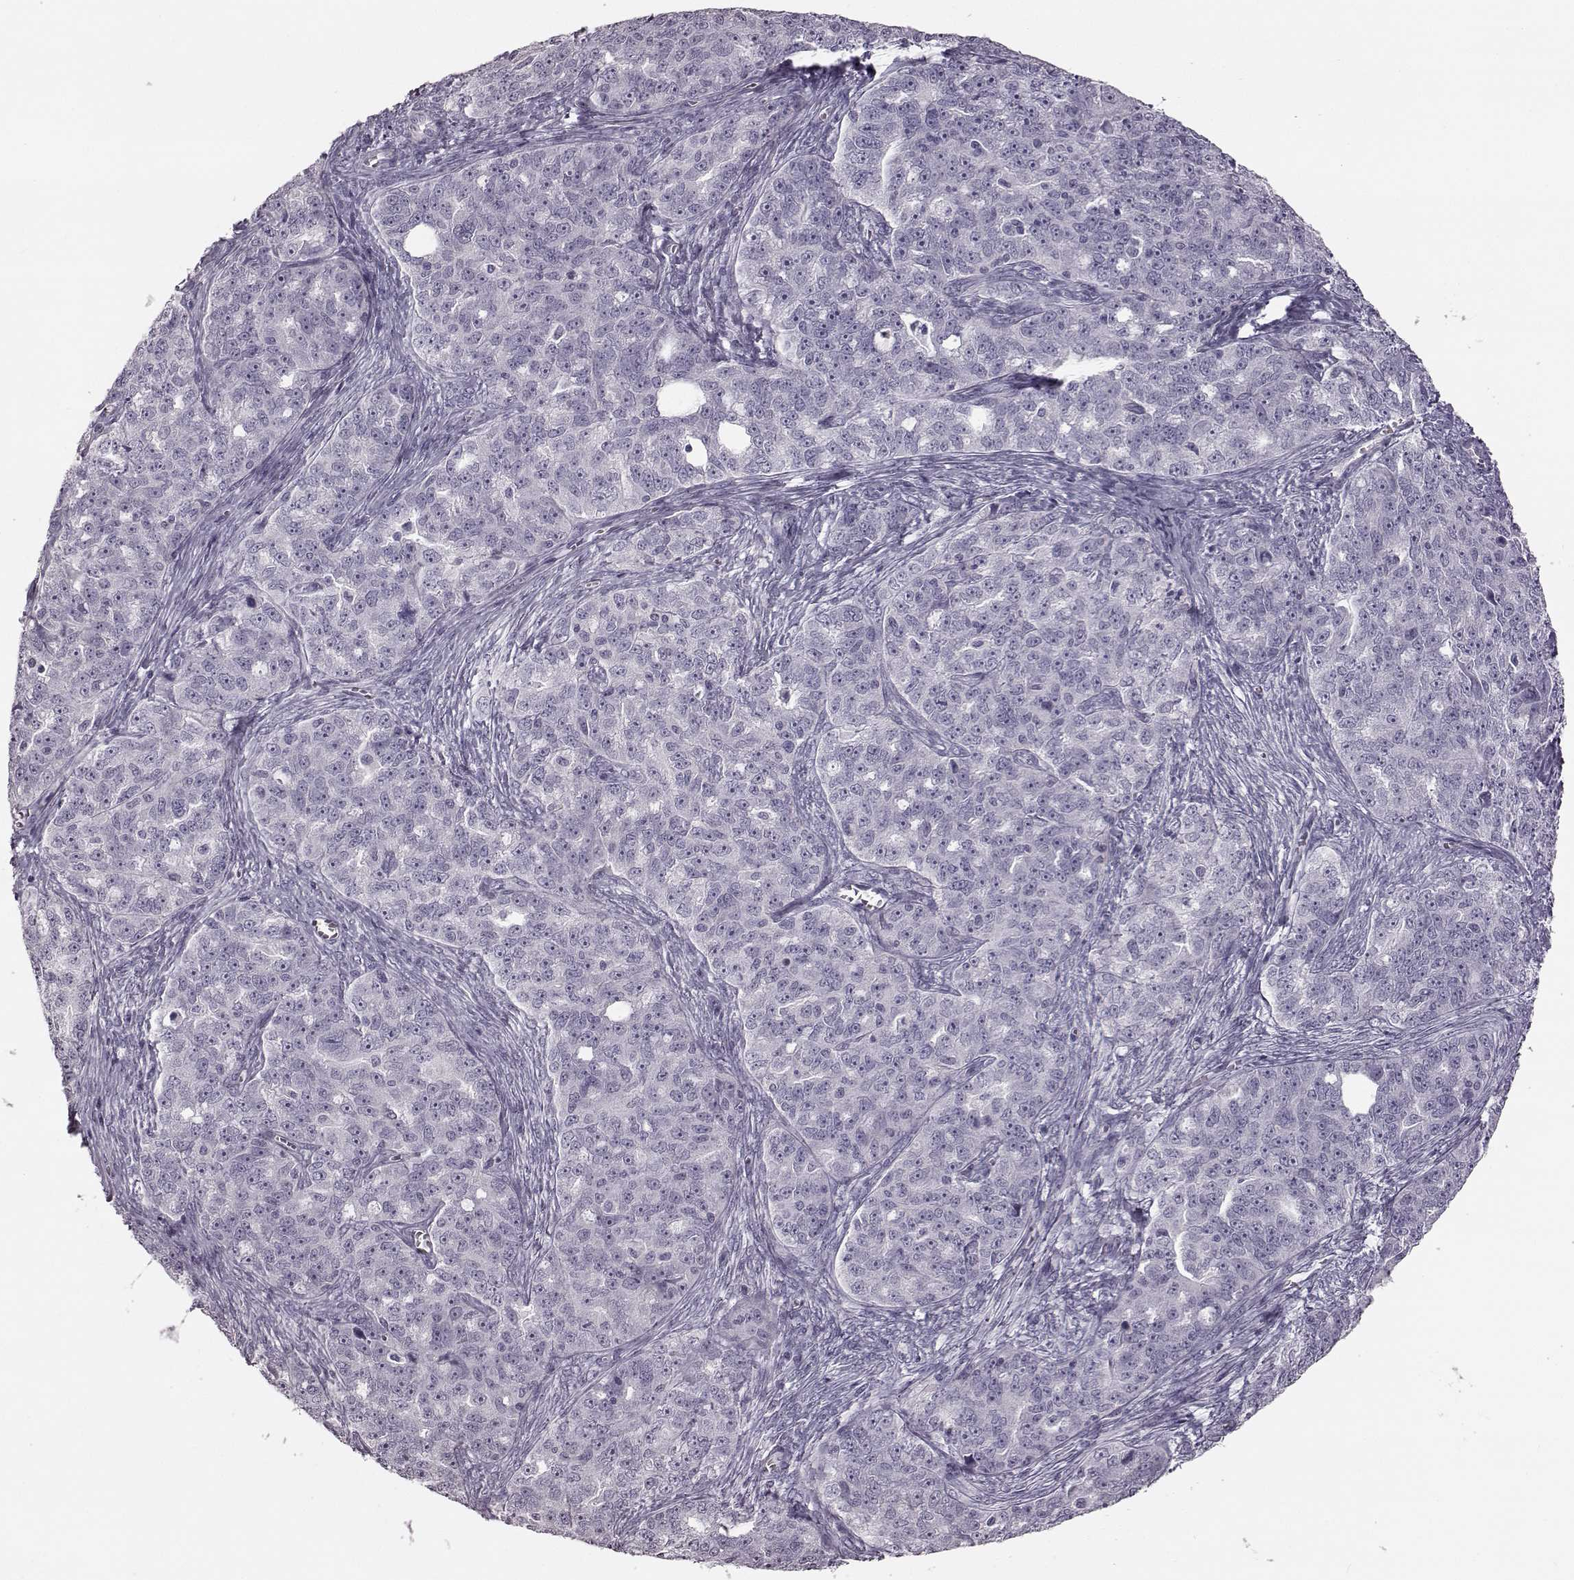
{"staining": {"intensity": "negative", "quantity": "none", "location": "none"}, "tissue": "ovarian cancer", "cell_type": "Tumor cells", "image_type": "cancer", "snomed": [{"axis": "morphology", "description": "Cystadenocarcinoma, serous, NOS"}, {"axis": "topography", "description": "Ovary"}], "caption": "Ovarian cancer was stained to show a protein in brown. There is no significant staining in tumor cells.", "gene": "ZNF433", "patient": {"sex": "female", "age": 51}}